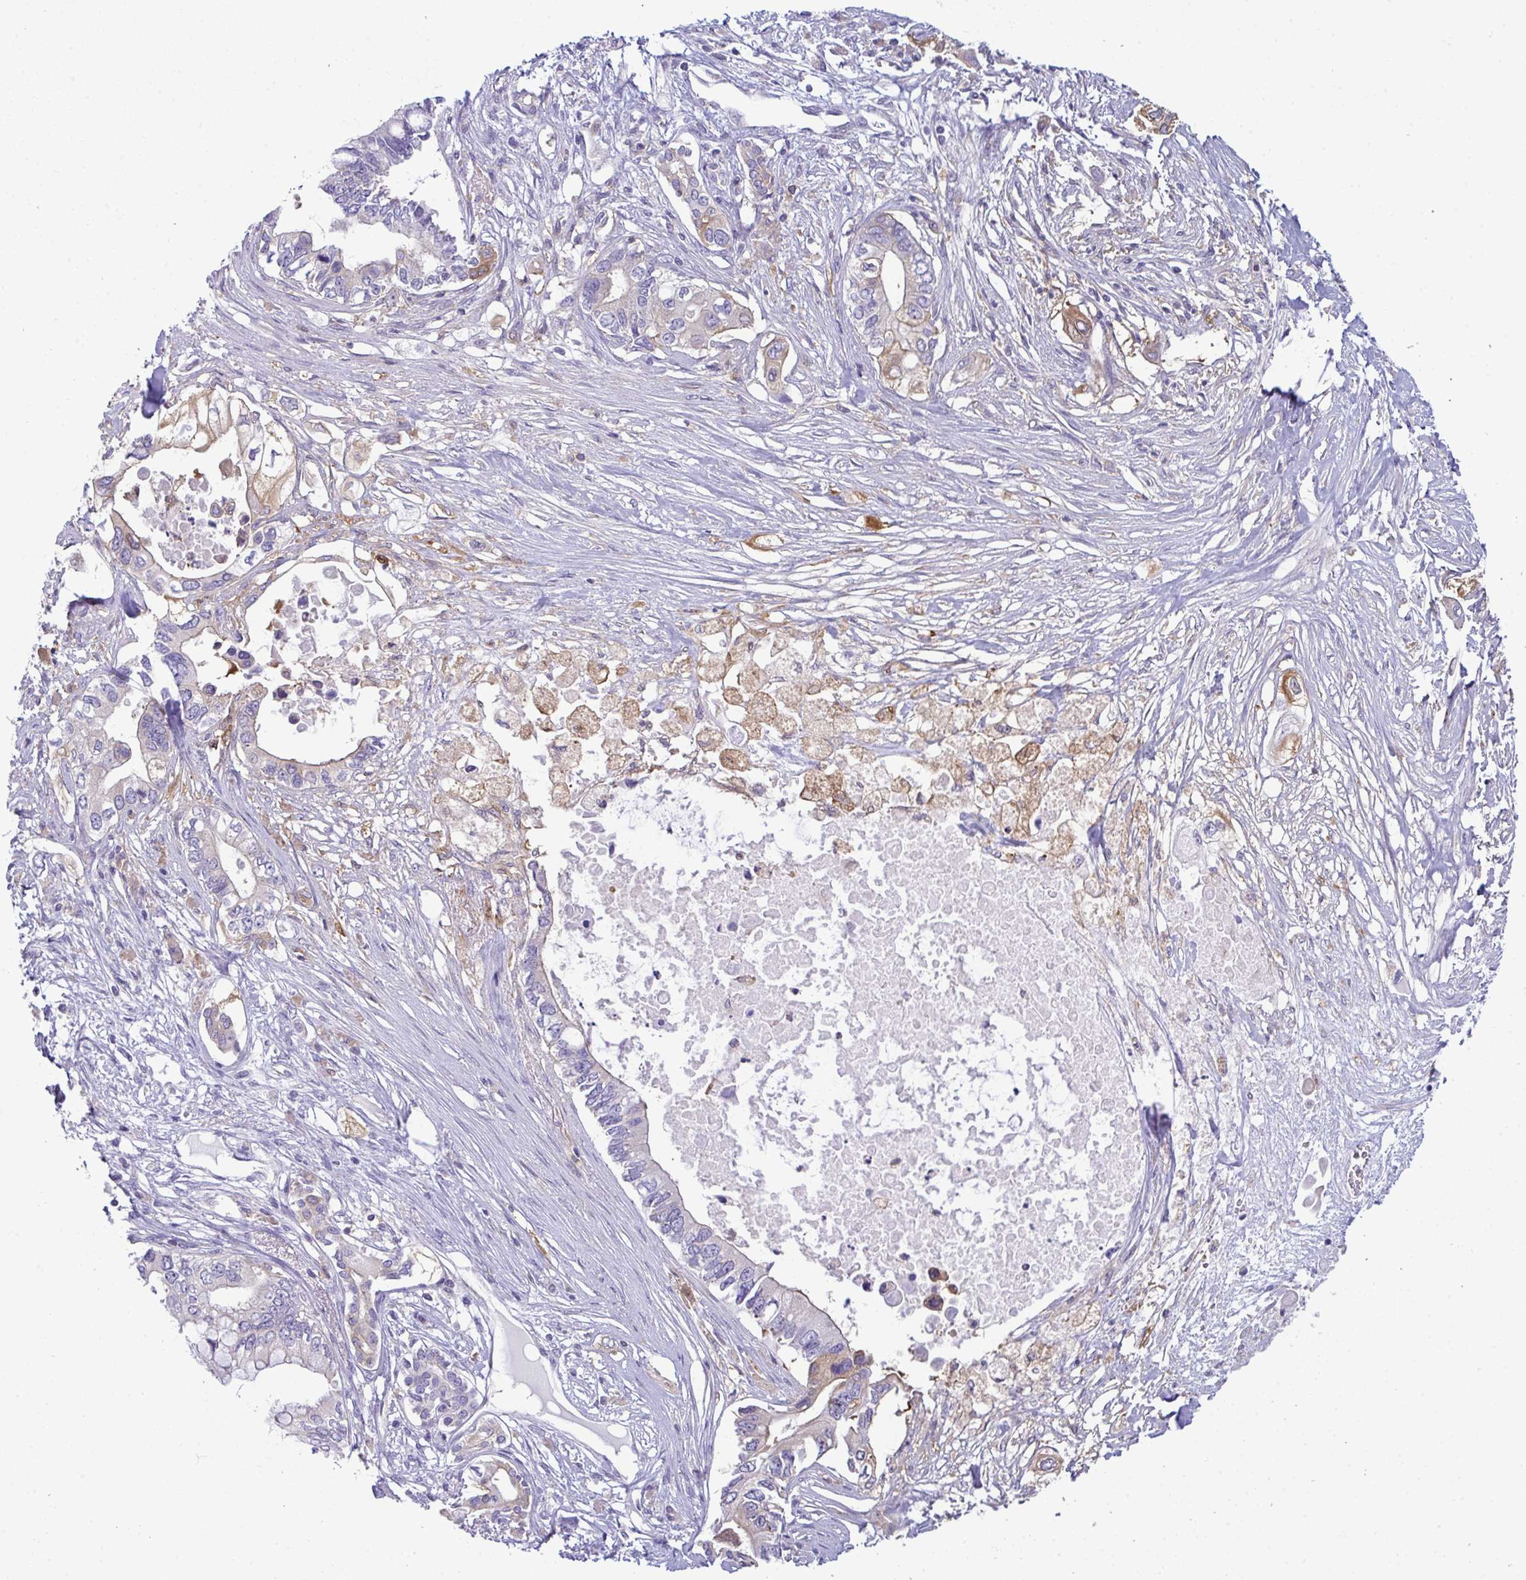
{"staining": {"intensity": "moderate", "quantity": "<25%", "location": "cytoplasmic/membranous"}, "tissue": "pancreatic cancer", "cell_type": "Tumor cells", "image_type": "cancer", "snomed": [{"axis": "morphology", "description": "Adenocarcinoma, NOS"}, {"axis": "topography", "description": "Pancreas"}], "caption": "This is an image of immunohistochemistry (IHC) staining of pancreatic adenocarcinoma, which shows moderate positivity in the cytoplasmic/membranous of tumor cells.", "gene": "SLC30A6", "patient": {"sex": "female", "age": 63}}